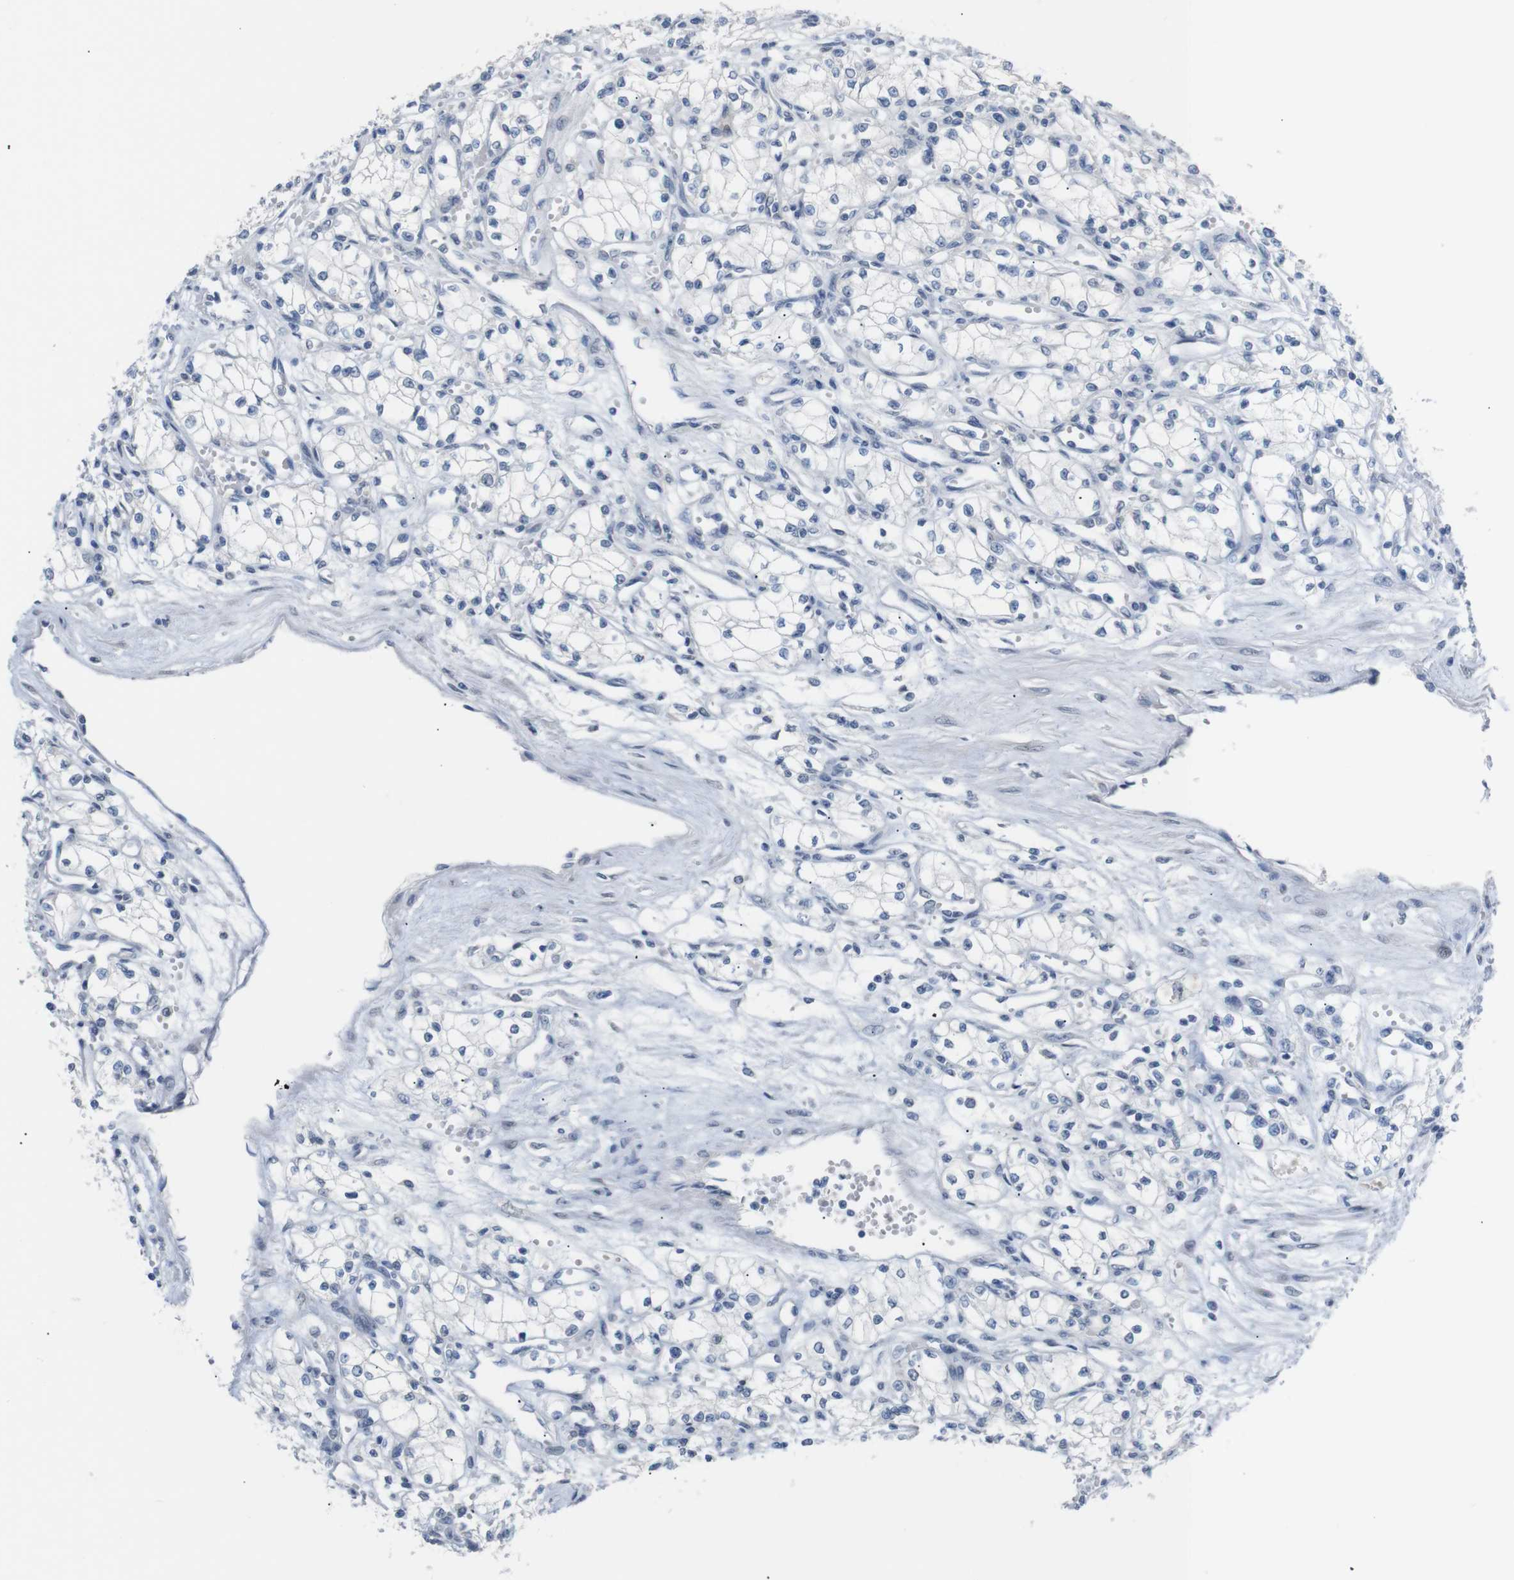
{"staining": {"intensity": "negative", "quantity": "none", "location": "none"}, "tissue": "renal cancer", "cell_type": "Tumor cells", "image_type": "cancer", "snomed": [{"axis": "morphology", "description": "Normal tissue, NOS"}, {"axis": "morphology", "description": "Adenocarcinoma, NOS"}, {"axis": "topography", "description": "Kidney"}], "caption": "DAB (3,3'-diaminobenzidine) immunohistochemical staining of human renal cancer demonstrates no significant positivity in tumor cells.", "gene": "CHRM5", "patient": {"sex": "male", "age": 59}}